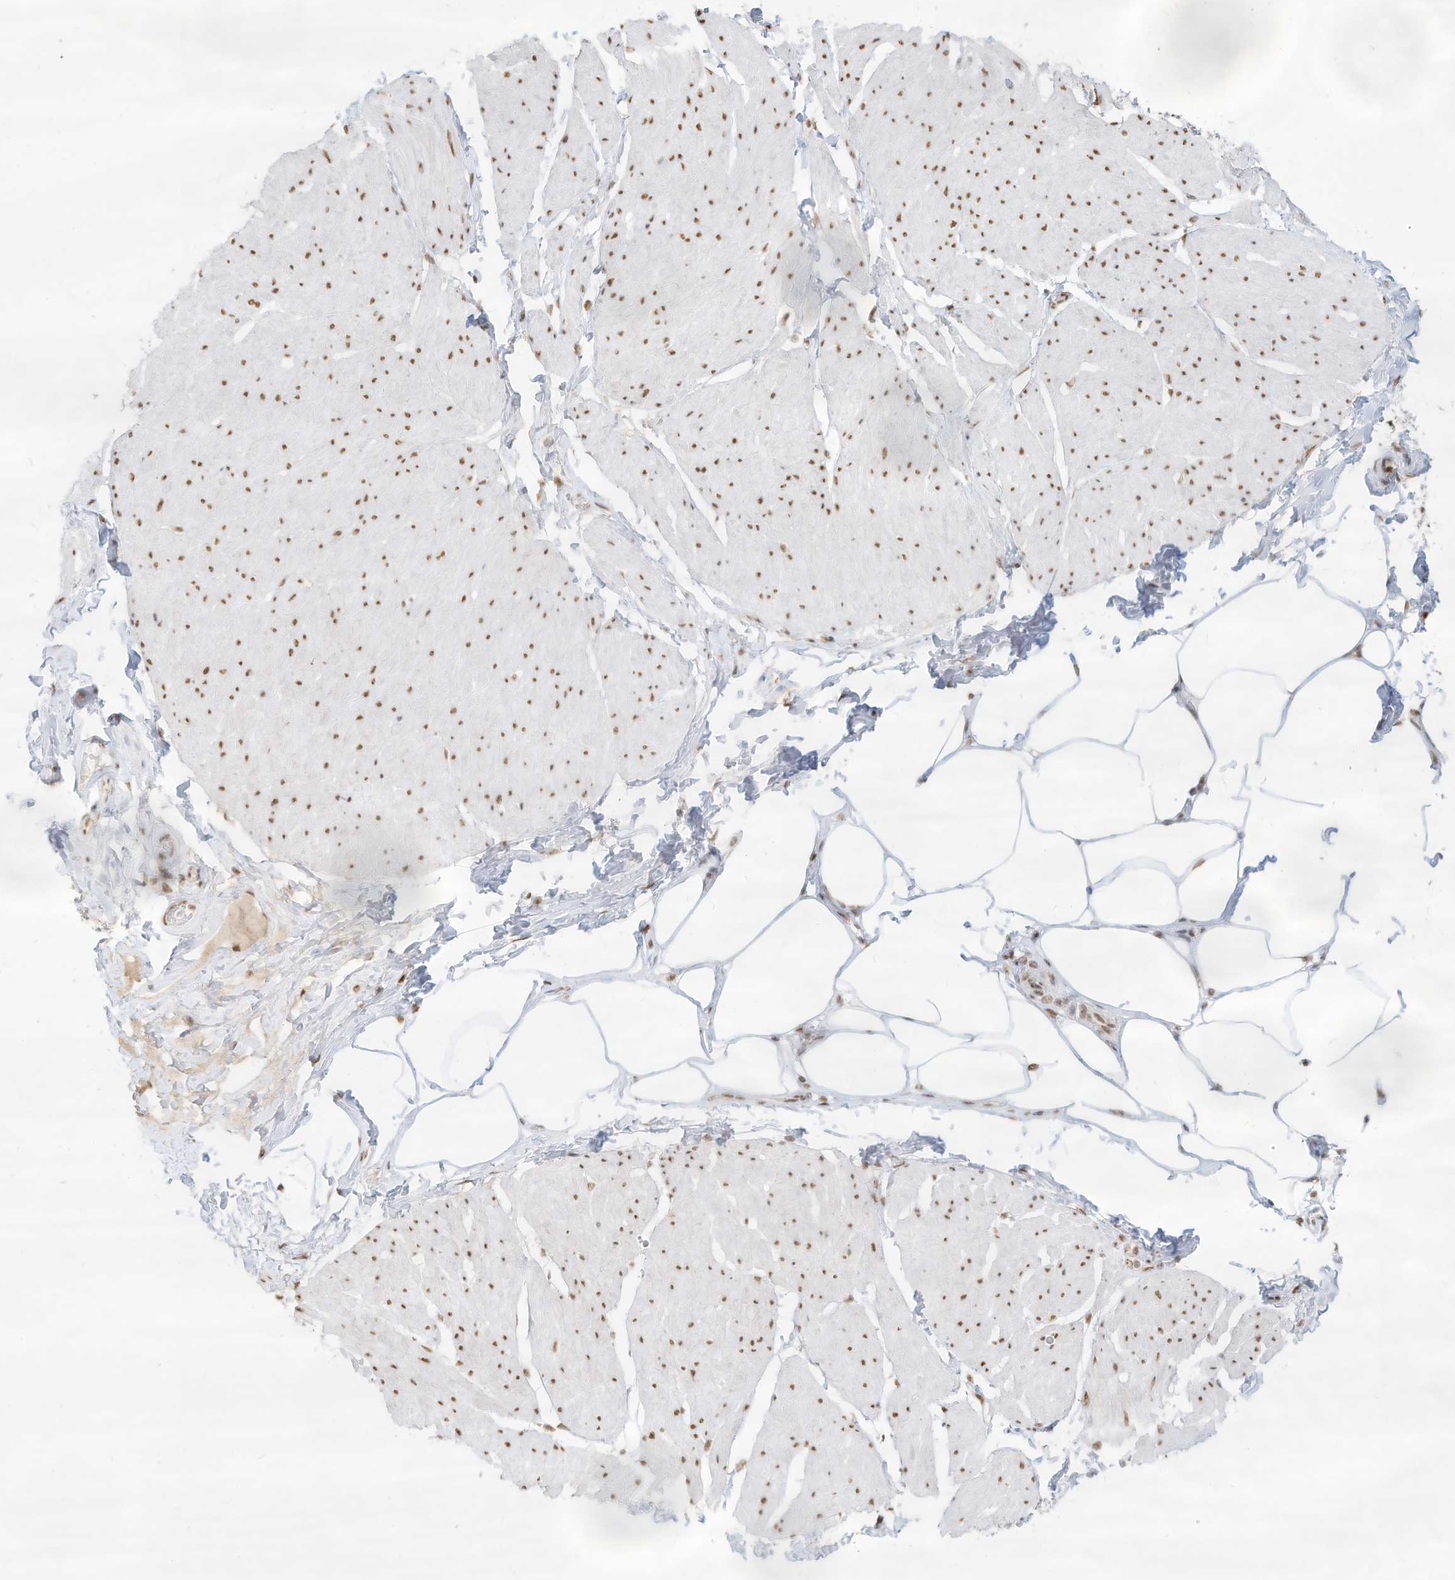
{"staining": {"intensity": "moderate", "quantity": ">75%", "location": "nuclear"}, "tissue": "smooth muscle", "cell_type": "Smooth muscle cells", "image_type": "normal", "snomed": [{"axis": "morphology", "description": "Urothelial carcinoma, High grade"}, {"axis": "topography", "description": "Urinary bladder"}], "caption": "Smooth muscle cells reveal moderate nuclear expression in about >75% of cells in benign smooth muscle. (Stains: DAB (3,3'-diaminobenzidine) in brown, nuclei in blue, Microscopy: brightfield microscopy at high magnification).", "gene": "NHSL1", "patient": {"sex": "male", "age": 46}}